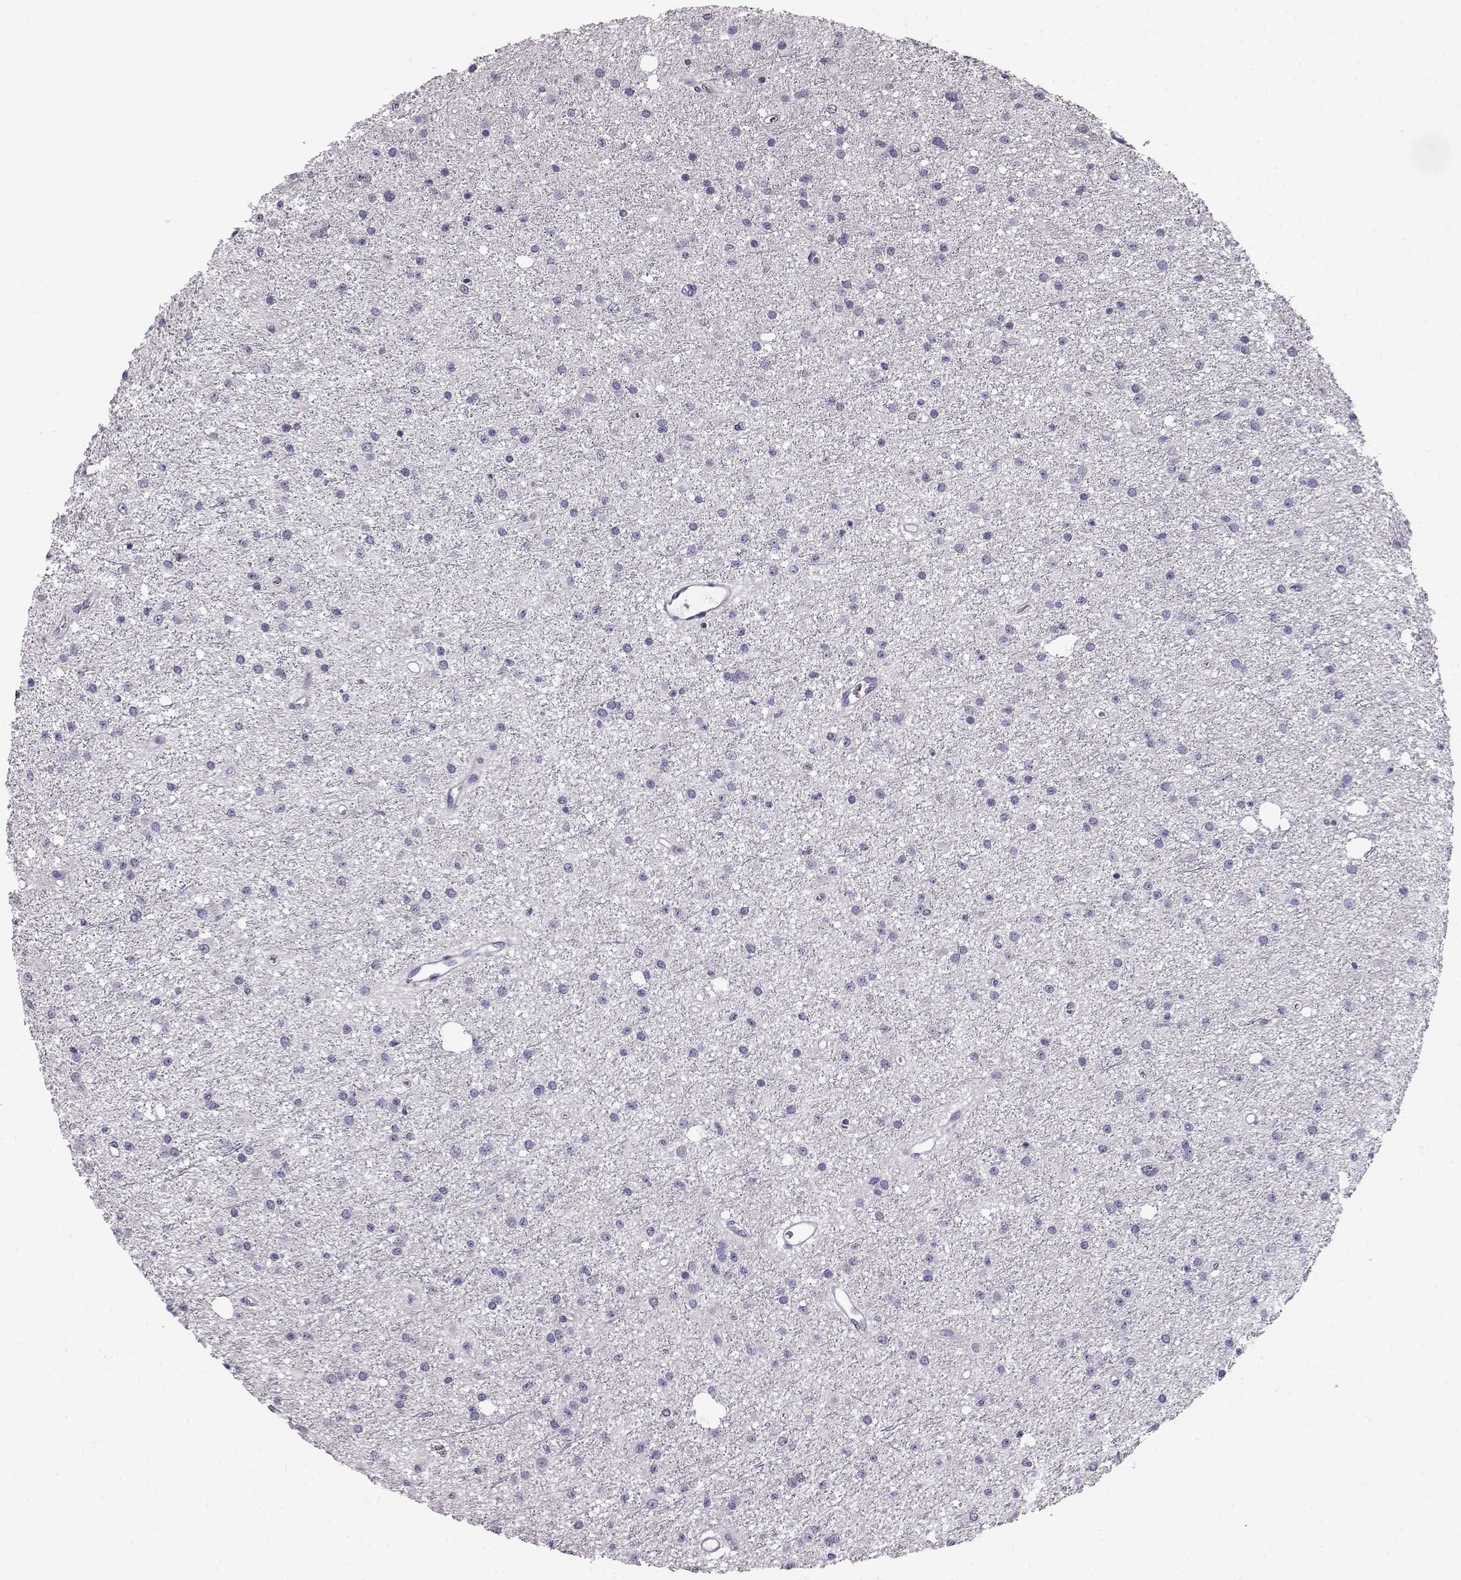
{"staining": {"intensity": "negative", "quantity": "none", "location": "none"}, "tissue": "glioma", "cell_type": "Tumor cells", "image_type": "cancer", "snomed": [{"axis": "morphology", "description": "Glioma, malignant, Low grade"}, {"axis": "topography", "description": "Brain"}], "caption": "DAB (3,3'-diaminobenzidine) immunohistochemical staining of malignant glioma (low-grade) displays no significant positivity in tumor cells.", "gene": "BFSP2", "patient": {"sex": "male", "age": 27}}